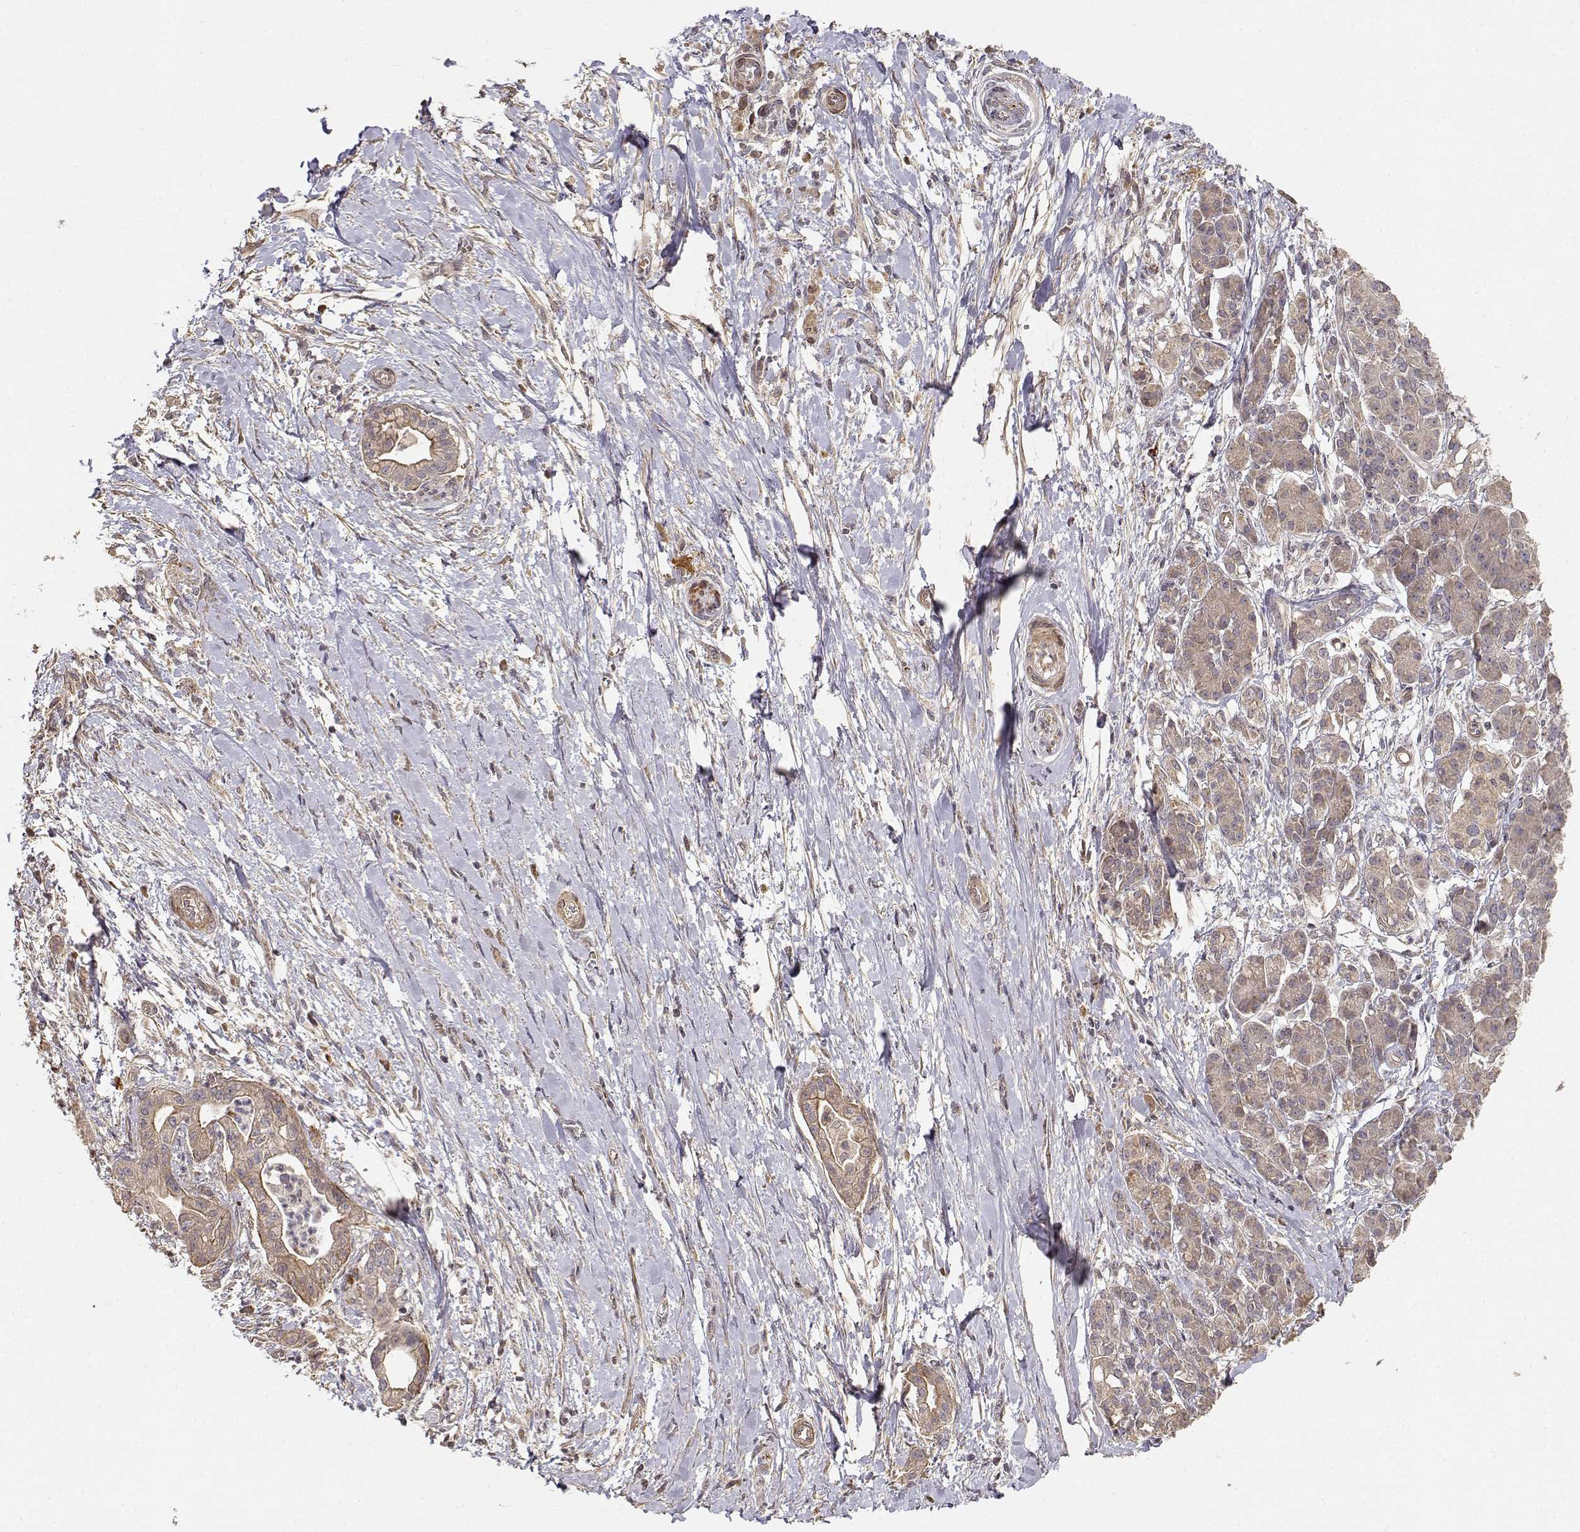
{"staining": {"intensity": "weak", "quantity": ">75%", "location": "cytoplasmic/membranous"}, "tissue": "pancreatic cancer", "cell_type": "Tumor cells", "image_type": "cancer", "snomed": [{"axis": "morphology", "description": "Normal tissue, NOS"}, {"axis": "morphology", "description": "Adenocarcinoma, NOS"}, {"axis": "topography", "description": "Lymph node"}, {"axis": "topography", "description": "Pancreas"}], "caption": "Adenocarcinoma (pancreatic) was stained to show a protein in brown. There is low levels of weak cytoplasmic/membranous positivity in about >75% of tumor cells.", "gene": "PICK1", "patient": {"sex": "female", "age": 58}}